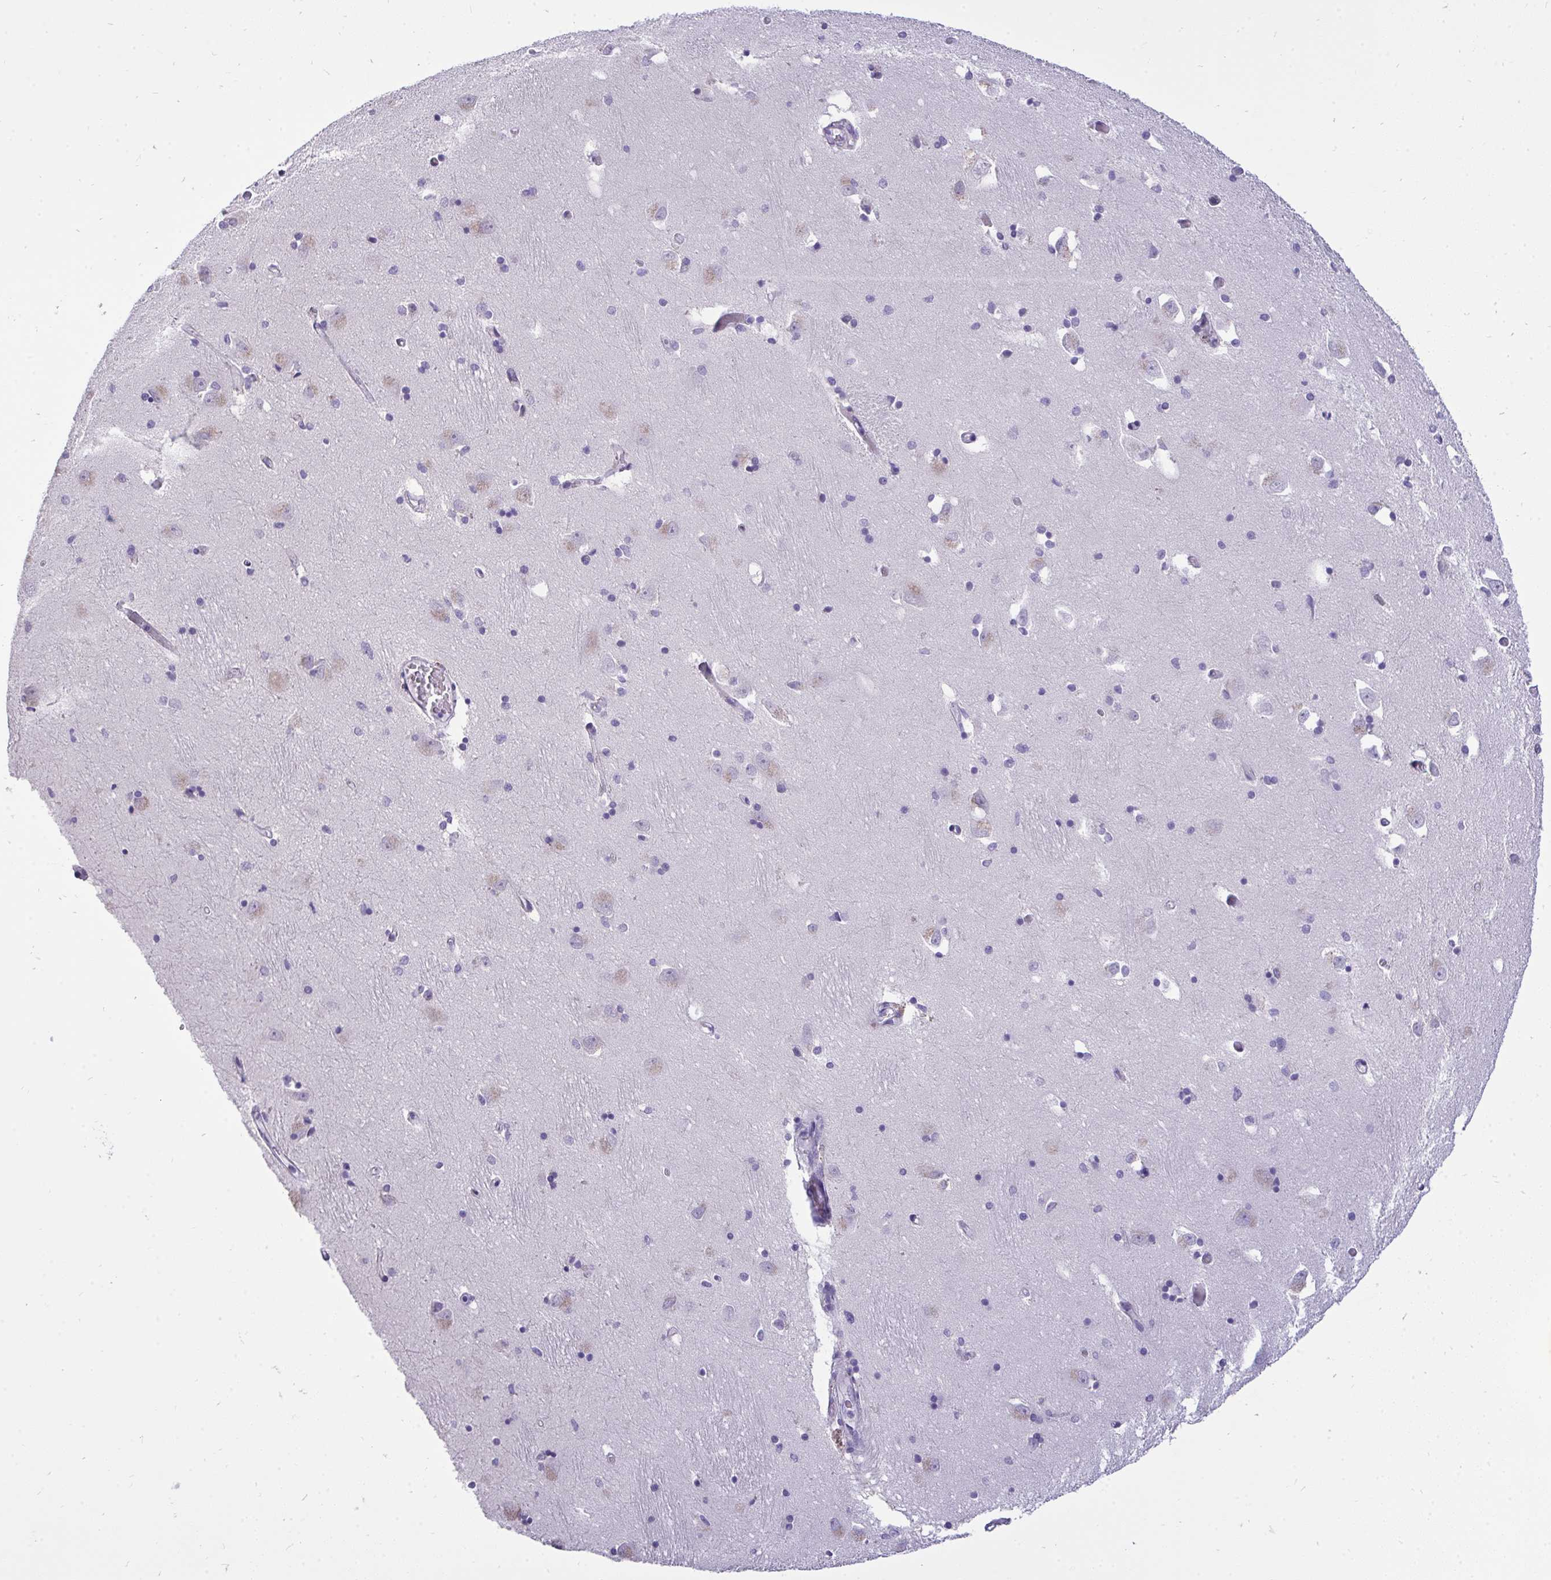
{"staining": {"intensity": "negative", "quantity": "none", "location": "none"}, "tissue": "caudate", "cell_type": "Glial cells", "image_type": "normal", "snomed": [{"axis": "morphology", "description": "Normal tissue, NOS"}, {"axis": "topography", "description": "Lateral ventricle wall"}, {"axis": "topography", "description": "Hippocampus"}], "caption": "Immunohistochemistry (IHC) micrograph of unremarkable caudate: human caudate stained with DAB reveals no significant protein expression in glial cells. (DAB (3,3'-diaminobenzidine) immunohistochemistry (IHC), high magnification).", "gene": "VGLL3", "patient": {"sex": "female", "age": 63}}